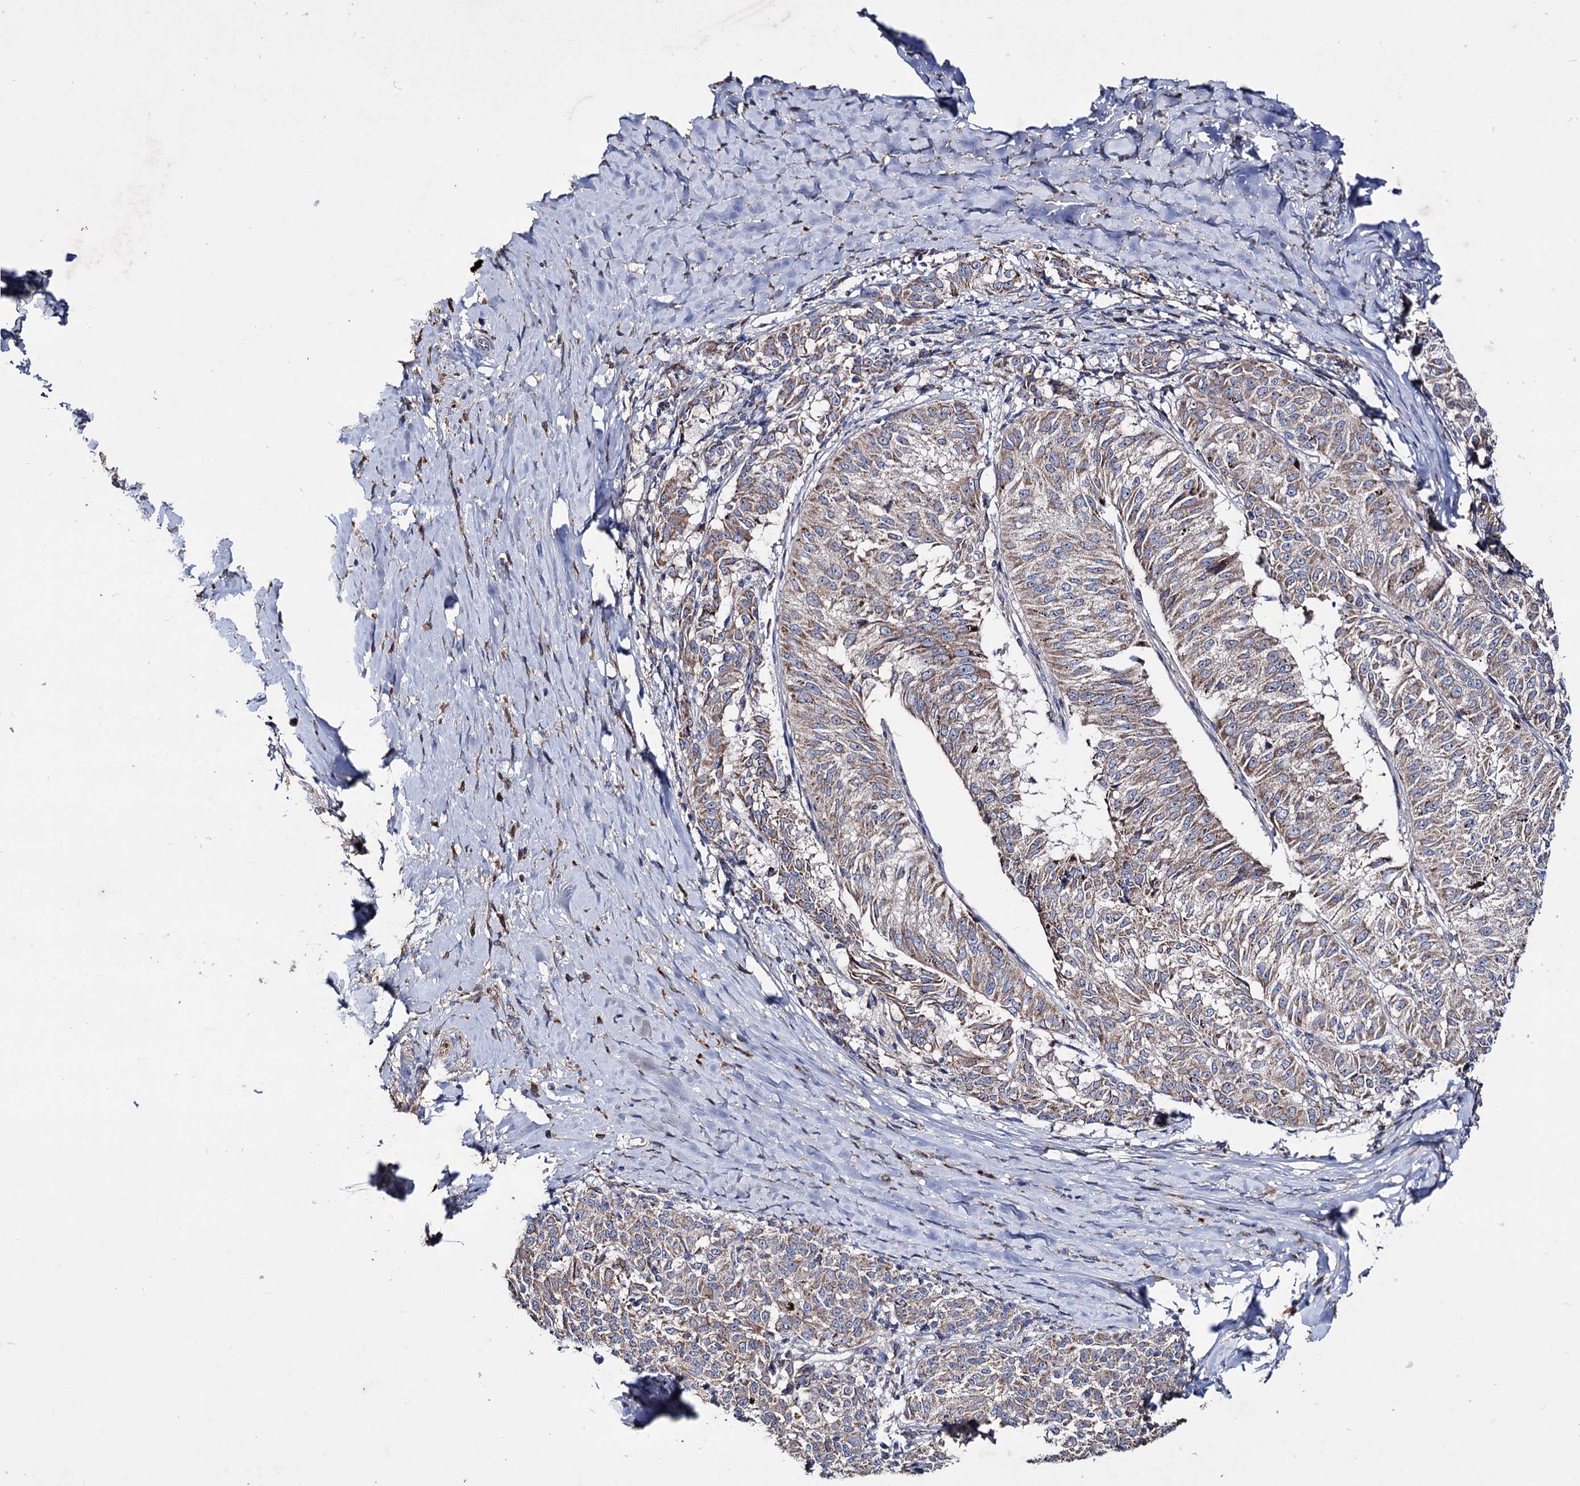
{"staining": {"intensity": "weak", "quantity": ">75%", "location": "cytoplasmic/membranous"}, "tissue": "melanoma", "cell_type": "Tumor cells", "image_type": "cancer", "snomed": [{"axis": "morphology", "description": "Malignant melanoma, NOS"}, {"axis": "topography", "description": "Skin"}], "caption": "Human melanoma stained with a brown dye reveals weak cytoplasmic/membranous positive staining in approximately >75% of tumor cells.", "gene": "CLPB", "patient": {"sex": "female", "age": 72}}